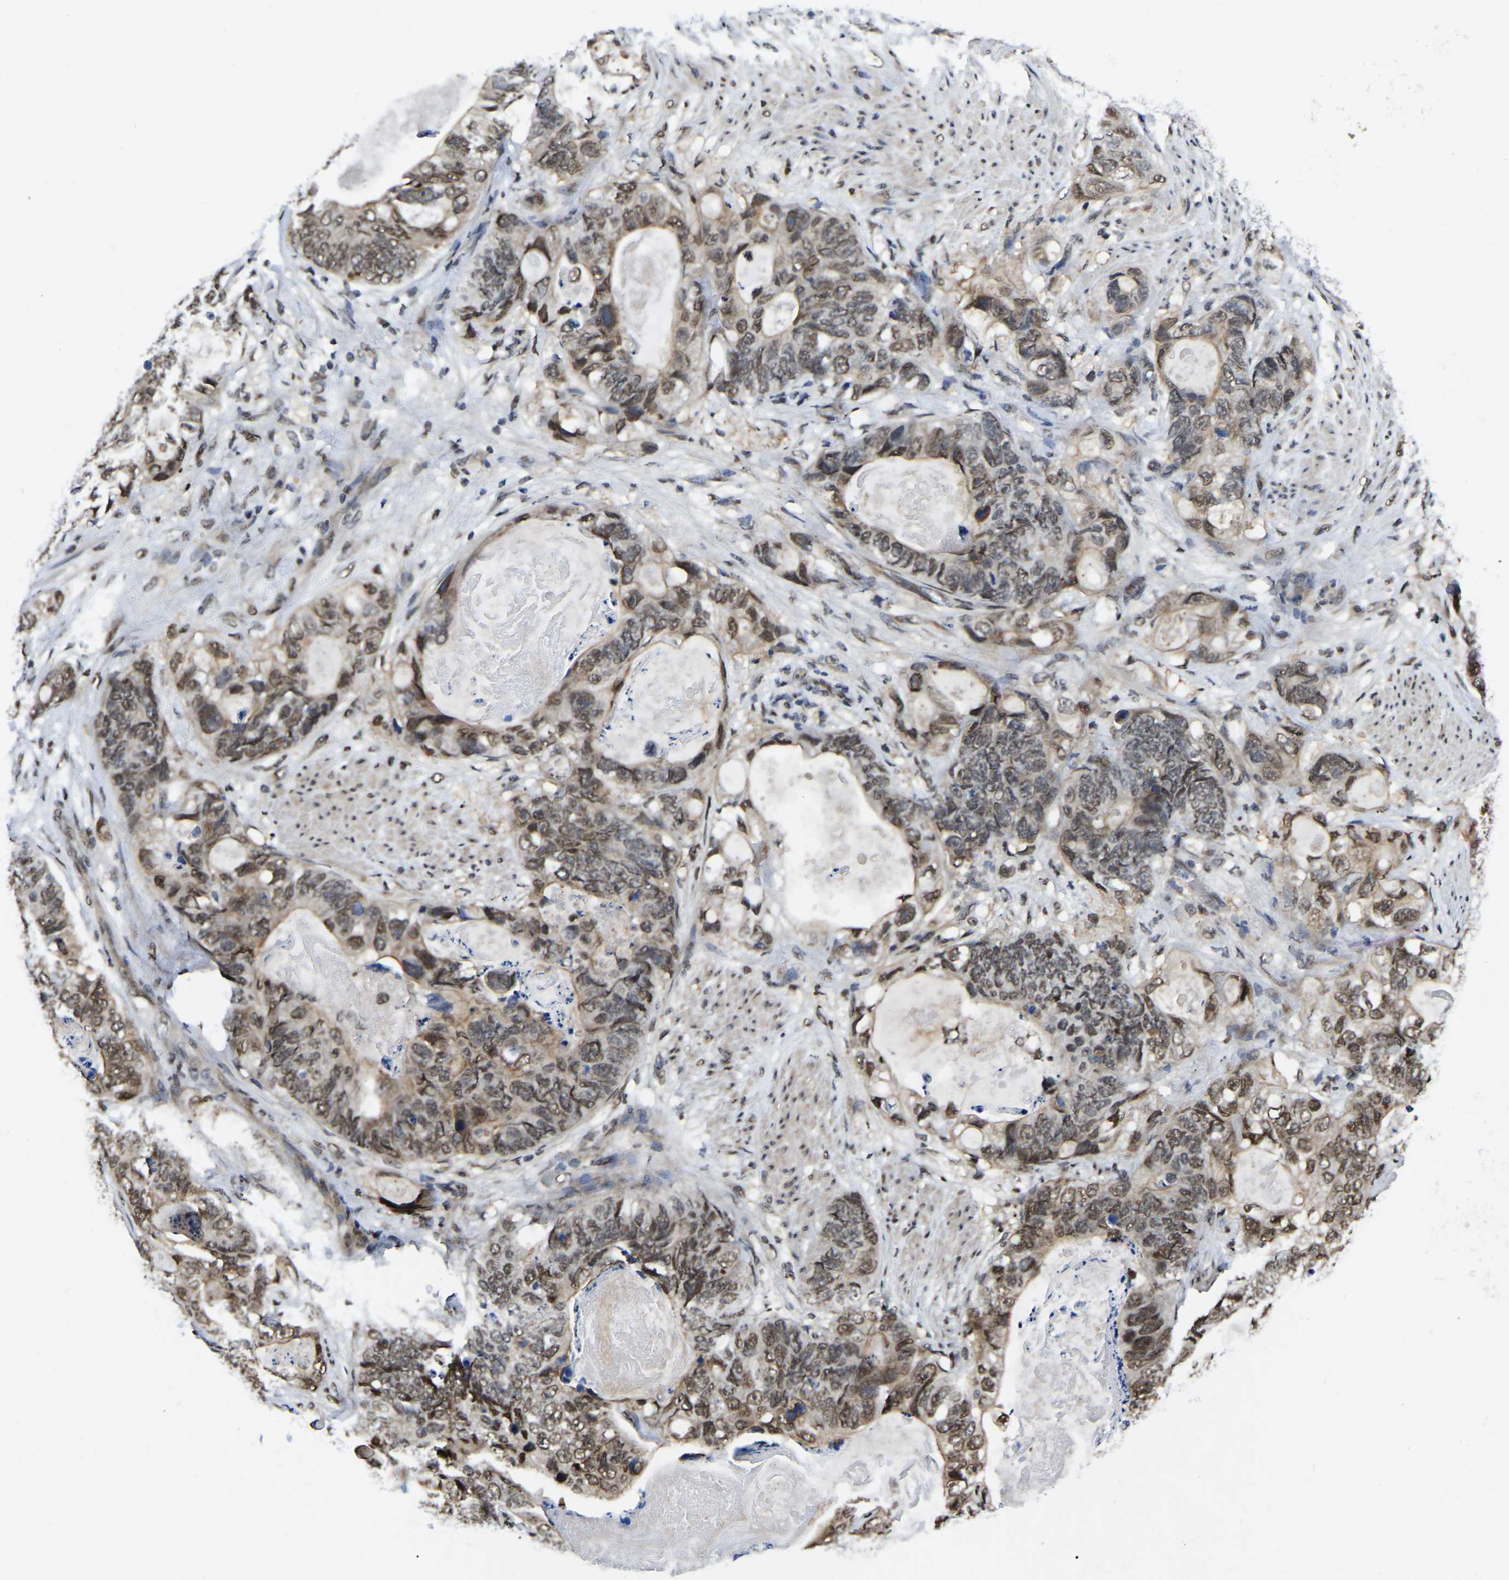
{"staining": {"intensity": "weak", "quantity": "25%-75%", "location": "nuclear"}, "tissue": "stomach cancer", "cell_type": "Tumor cells", "image_type": "cancer", "snomed": [{"axis": "morphology", "description": "Adenocarcinoma, NOS"}, {"axis": "topography", "description": "Stomach"}], "caption": "Stomach adenocarcinoma was stained to show a protein in brown. There is low levels of weak nuclear staining in about 25%-75% of tumor cells.", "gene": "TRIM35", "patient": {"sex": "female", "age": 89}}